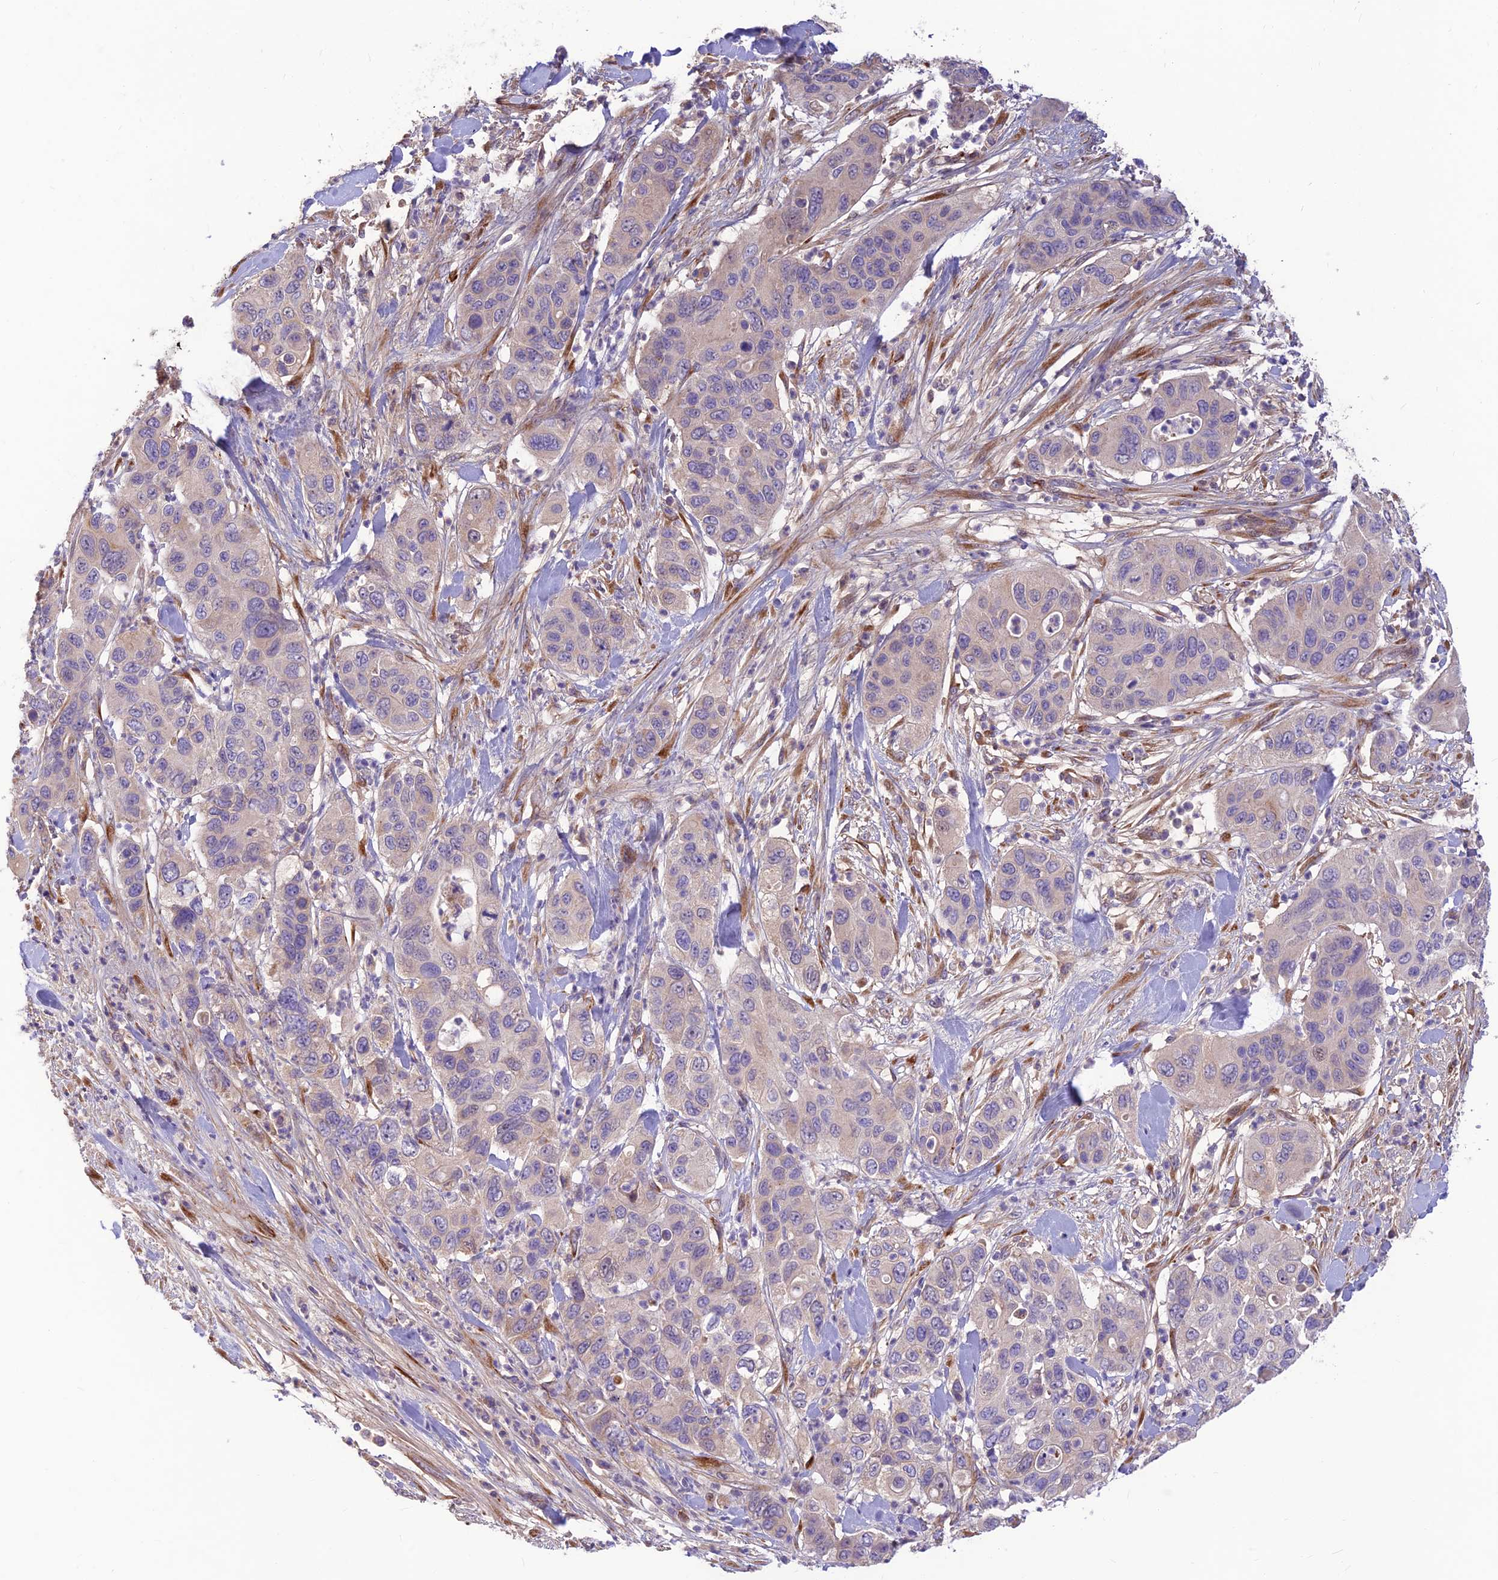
{"staining": {"intensity": "negative", "quantity": "none", "location": "none"}, "tissue": "pancreatic cancer", "cell_type": "Tumor cells", "image_type": "cancer", "snomed": [{"axis": "morphology", "description": "Adenocarcinoma, NOS"}, {"axis": "topography", "description": "Pancreas"}], "caption": "The photomicrograph reveals no significant expression in tumor cells of adenocarcinoma (pancreatic).", "gene": "ST8SIA5", "patient": {"sex": "female", "age": 71}}